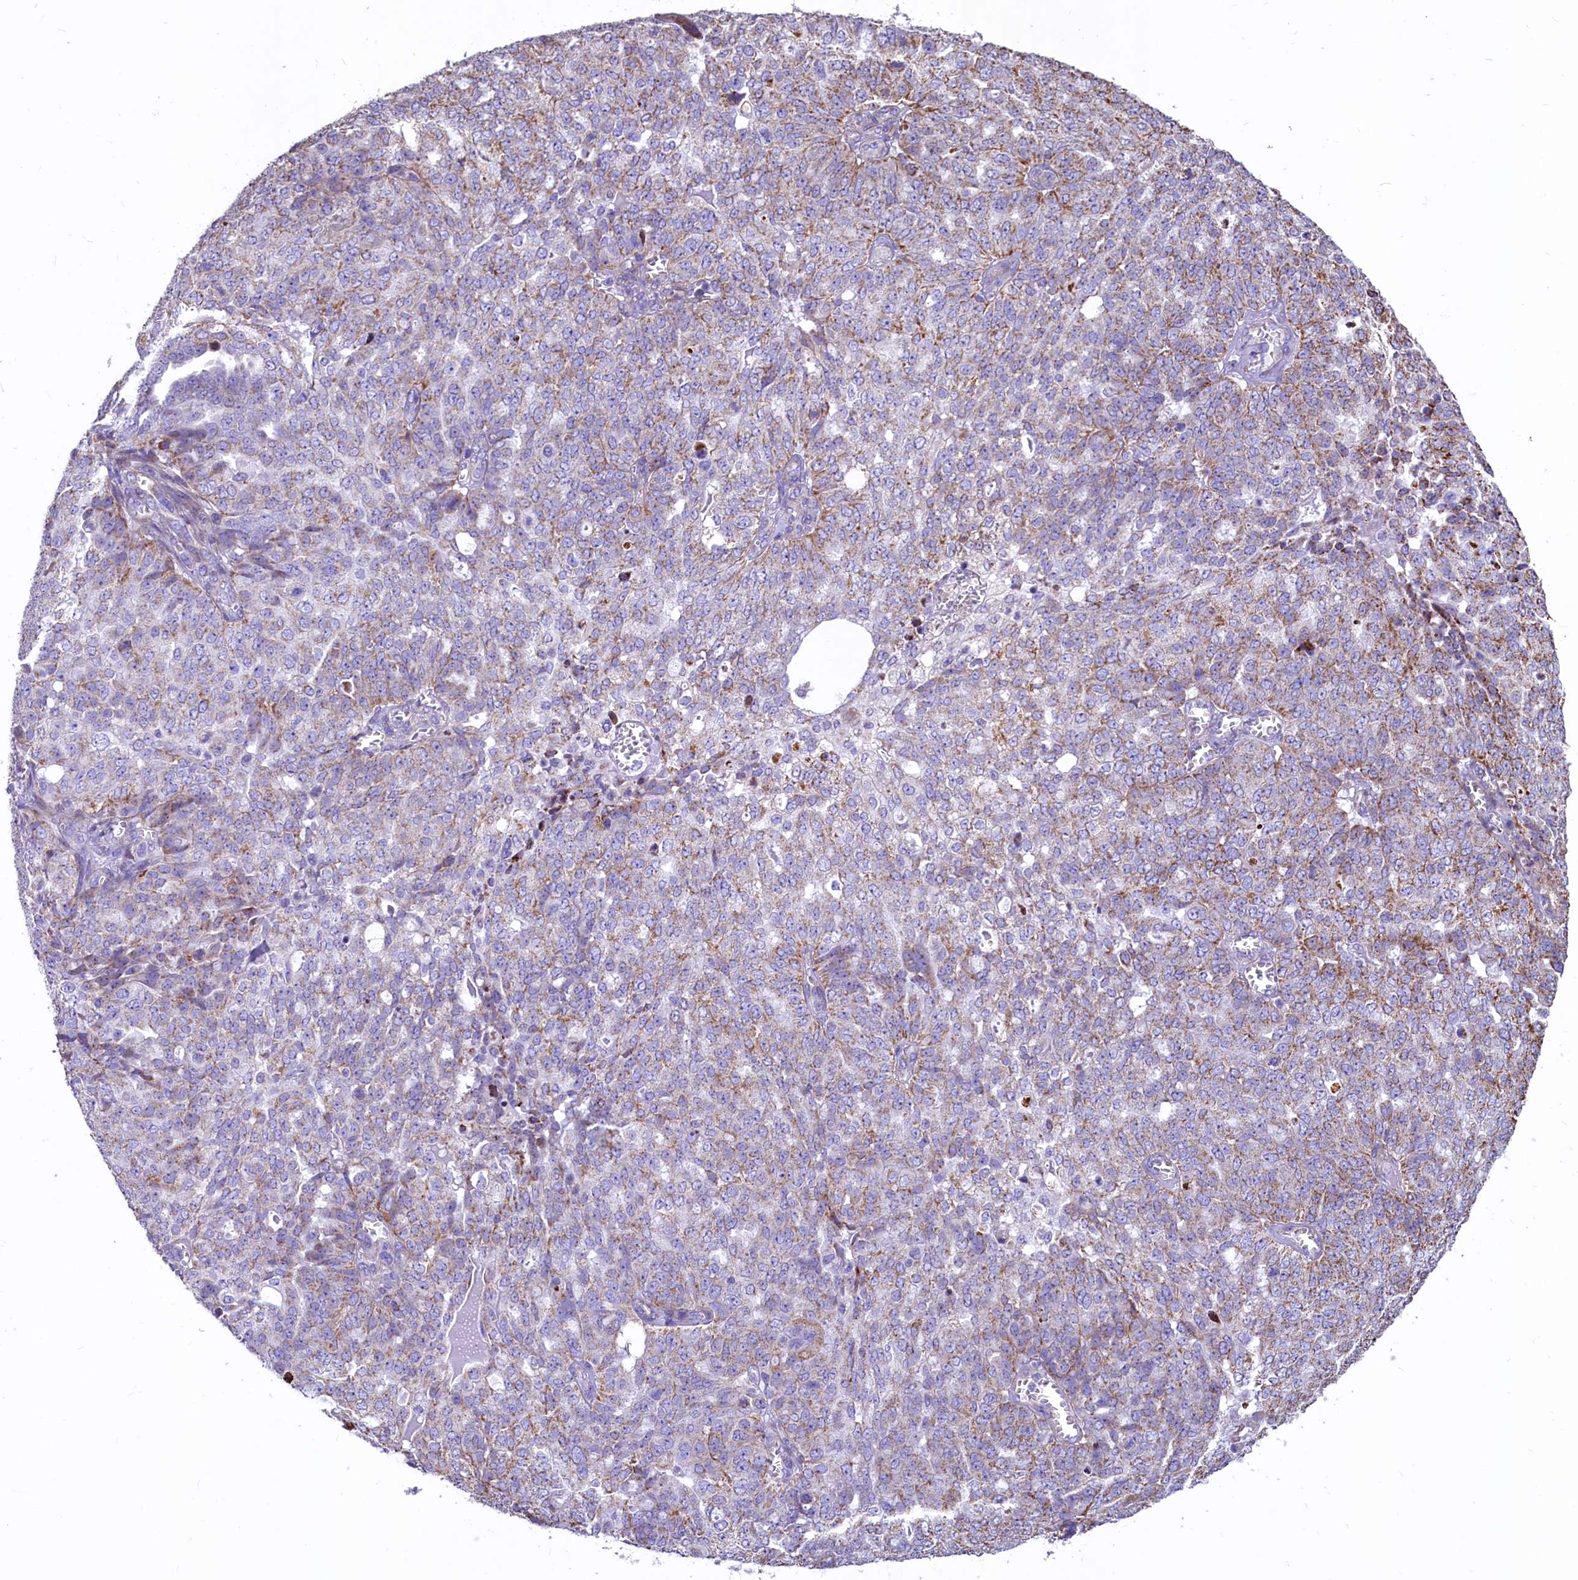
{"staining": {"intensity": "moderate", "quantity": "25%-75%", "location": "cytoplasmic/membranous"}, "tissue": "ovarian cancer", "cell_type": "Tumor cells", "image_type": "cancer", "snomed": [{"axis": "morphology", "description": "Cystadenocarcinoma, serous, NOS"}, {"axis": "topography", "description": "Soft tissue"}, {"axis": "topography", "description": "Ovary"}], "caption": "There is medium levels of moderate cytoplasmic/membranous positivity in tumor cells of ovarian cancer (serous cystadenocarcinoma), as demonstrated by immunohistochemical staining (brown color).", "gene": "VWCE", "patient": {"sex": "female", "age": 57}}